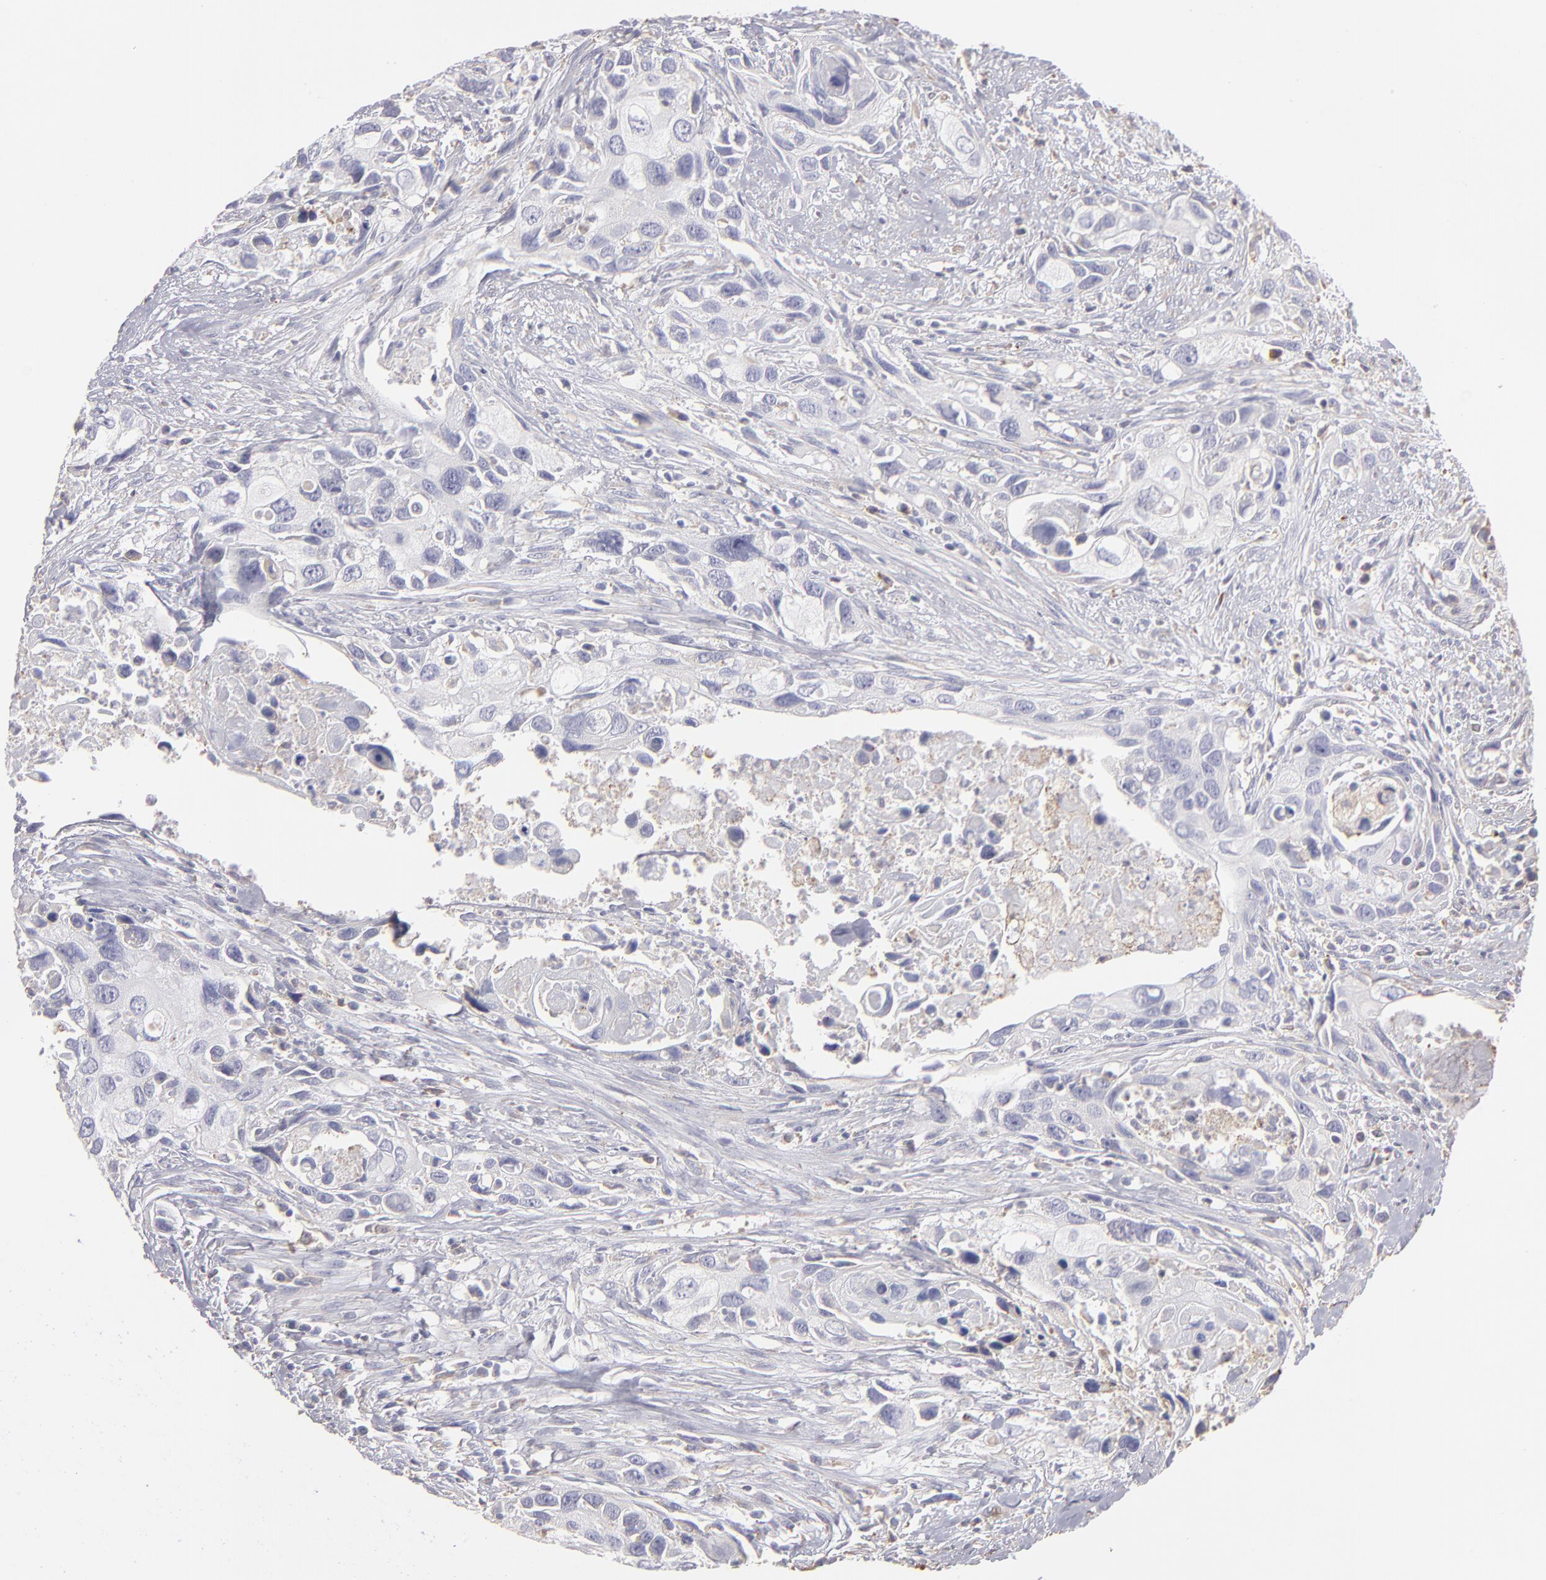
{"staining": {"intensity": "negative", "quantity": "none", "location": "none"}, "tissue": "urothelial cancer", "cell_type": "Tumor cells", "image_type": "cancer", "snomed": [{"axis": "morphology", "description": "Urothelial carcinoma, High grade"}, {"axis": "topography", "description": "Urinary bladder"}], "caption": "IHC of urothelial carcinoma (high-grade) shows no positivity in tumor cells.", "gene": "CALR", "patient": {"sex": "male", "age": 71}}